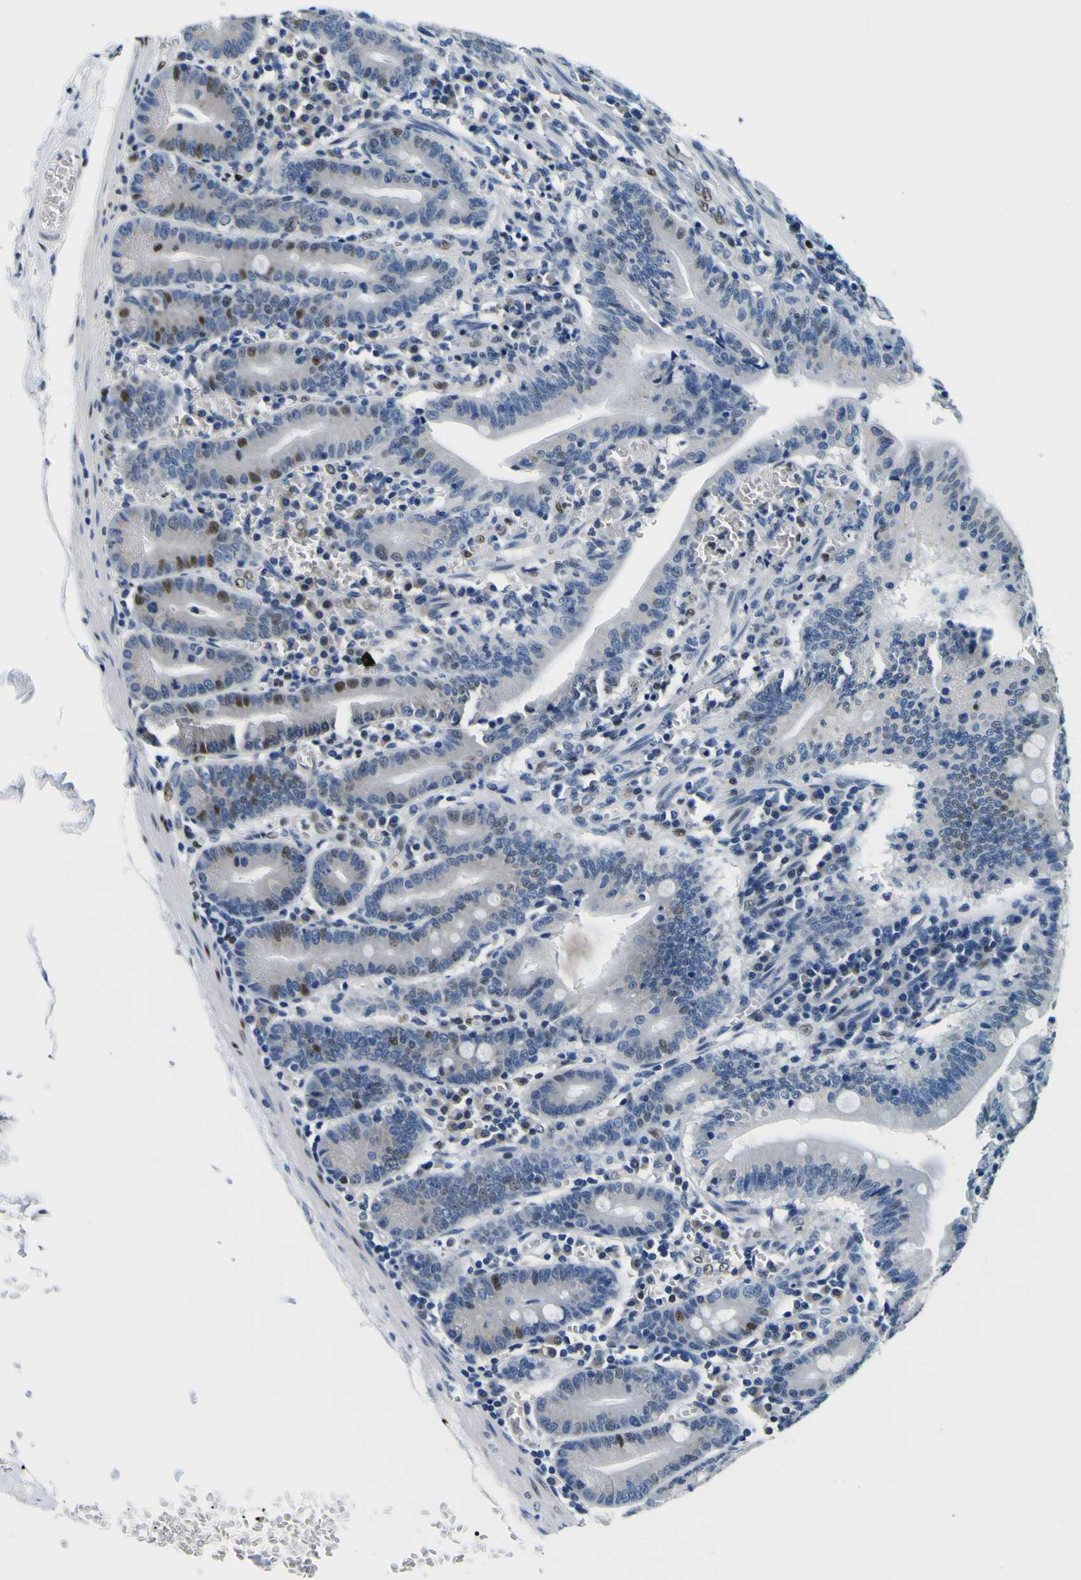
{"staining": {"intensity": "moderate", "quantity": "25%-75%", "location": "nuclear"}, "tissue": "small intestine", "cell_type": "Glandular cells", "image_type": "normal", "snomed": [{"axis": "morphology", "description": "Normal tissue, NOS"}, {"axis": "topography", "description": "Small intestine"}], "caption": "Immunohistochemical staining of benign small intestine demonstrates 25%-75% levels of moderate nuclear protein staining in about 25%-75% of glandular cells. (Stains: DAB (3,3'-diaminobenzidine) in brown, nuclei in blue, Microscopy: brightfield microscopy at high magnification).", "gene": "SP1", "patient": {"sex": "male", "age": 71}}